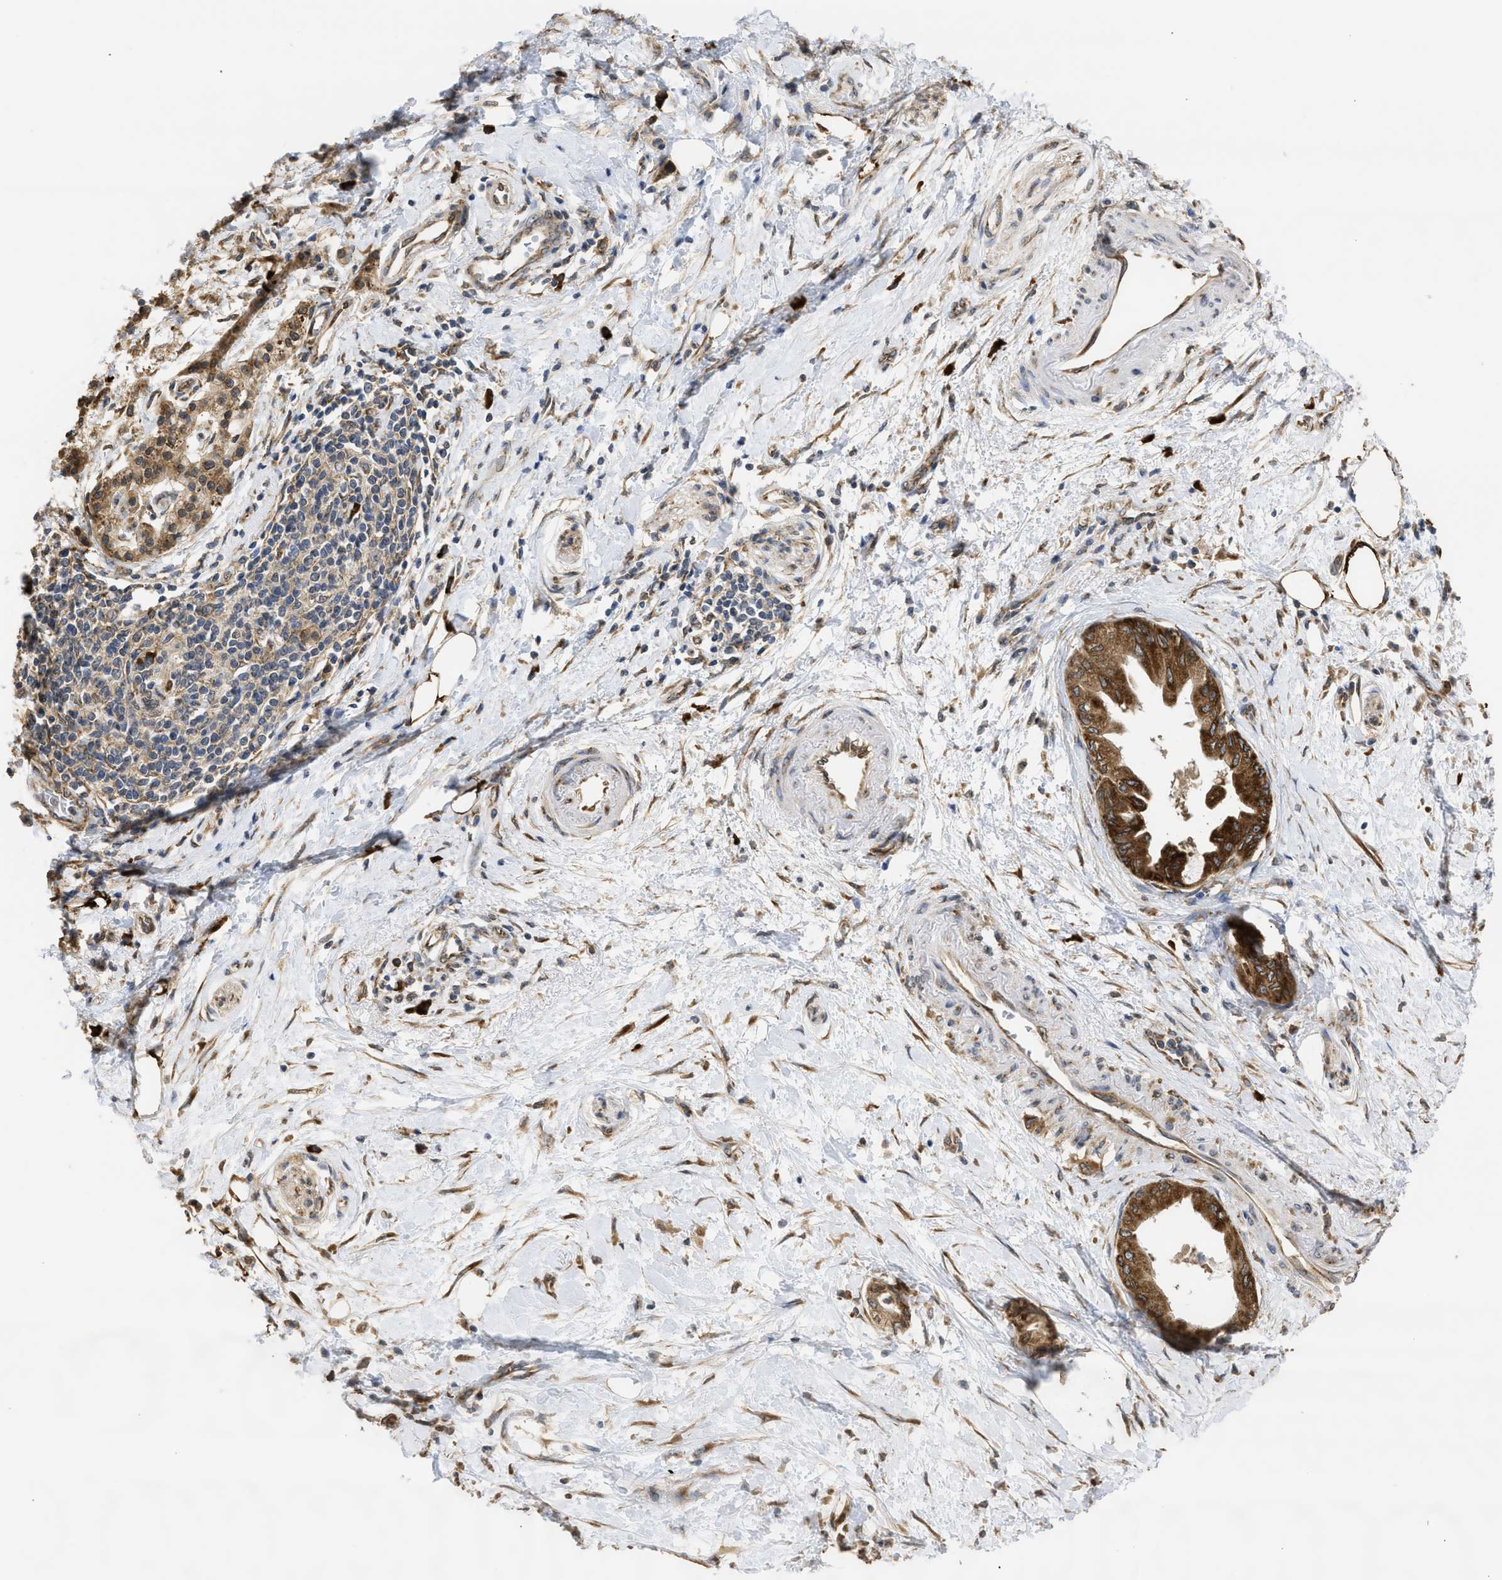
{"staining": {"intensity": "moderate", "quantity": ">75%", "location": "cytoplasmic/membranous"}, "tissue": "pancreatic cancer", "cell_type": "Tumor cells", "image_type": "cancer", "snomed": [{"axis": "morphology", "description": "Normal tissue, NOS"}, {"axis": "morphology", "description": "Adenocarcinoma, NOS"}, {"axis": "topography", "description": "Pancreas"}, {"axis": "topography", "description": "Duodenum"}], "caption": "A histopathology image showing moderate cytoplasmic/membranous staining in about >75% of tumor cells in pancreatic cancer (adenocarcinoma), as visualized by brown immunohistochemical staining.", "gene": "DNAJC1", "patient": {"sex": "female", "age": 60}}